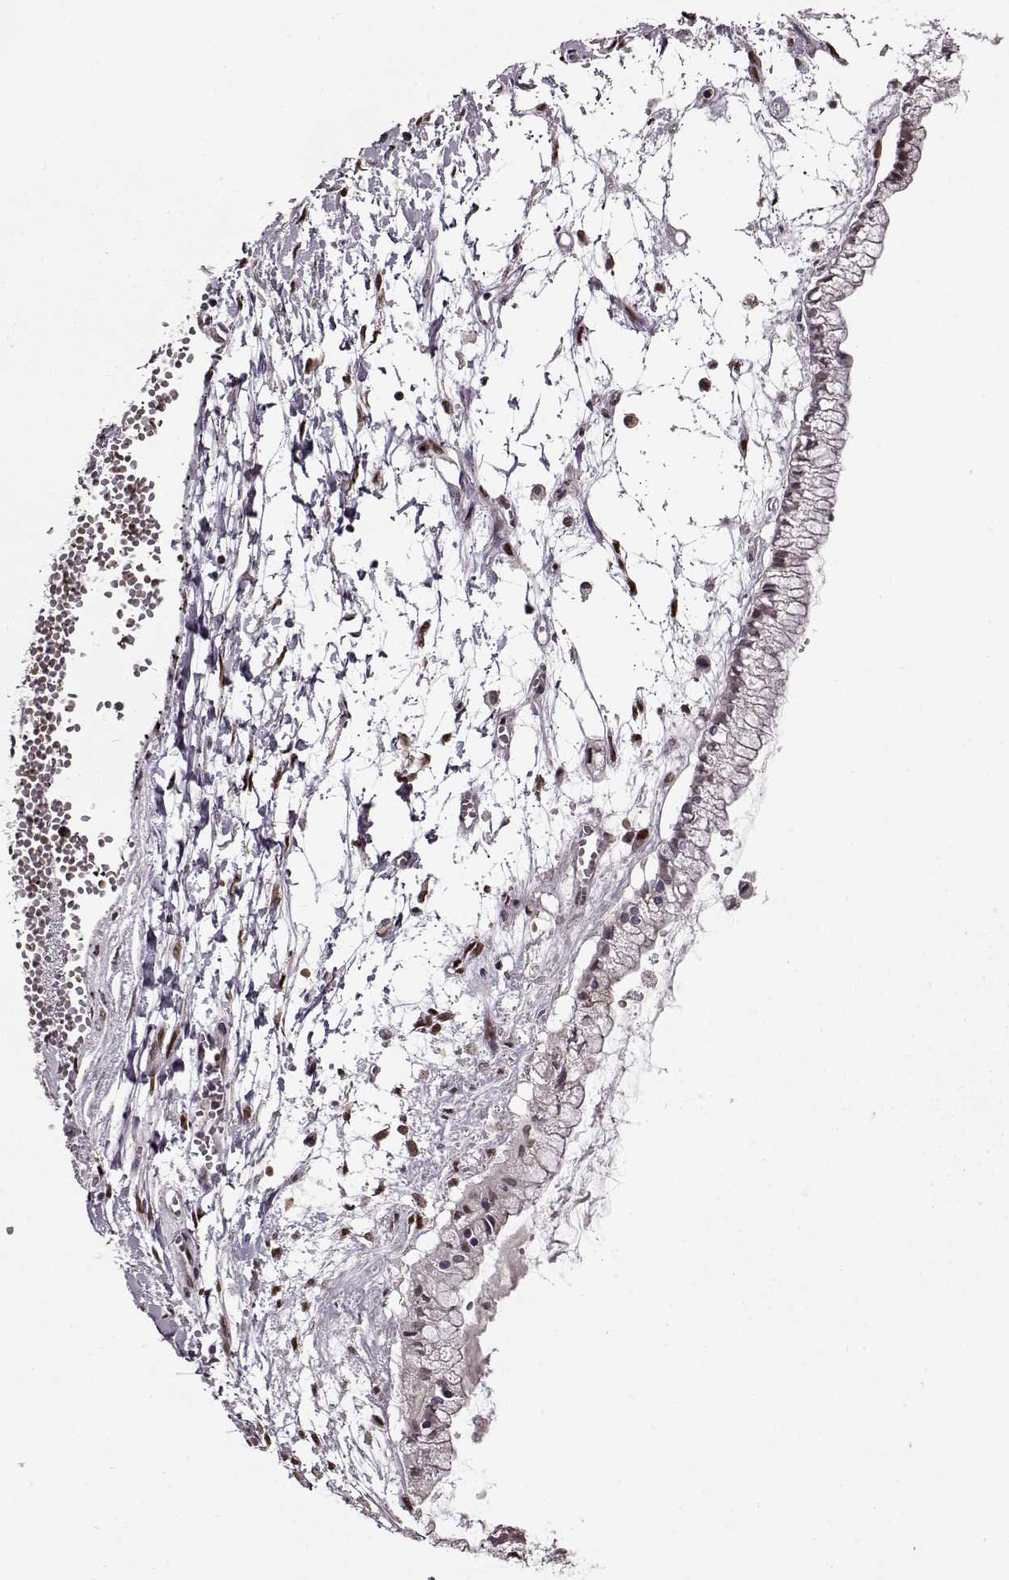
{"staining": {"intensity": "negative", "quantity": "none", "location": "none"}, "tissue": "ovarian cancer", "cell_type": "Tumor cells", "image_type": "cancer", "snomed": [{"axis": "morphology", "description": "Cystadenocarcinoma, mucinous, NOS"}, {"axis": "topography", "description": "Ovary"}], "caption": "Immunohistochemistry (IHC) histopathology image of mucinous cystadenocarcinoma (ovarian) stained for a protein (brown), which displays no expression in tumor cells.", "gene": "FTO", "patient": {"sex": "female", "age": 67}}